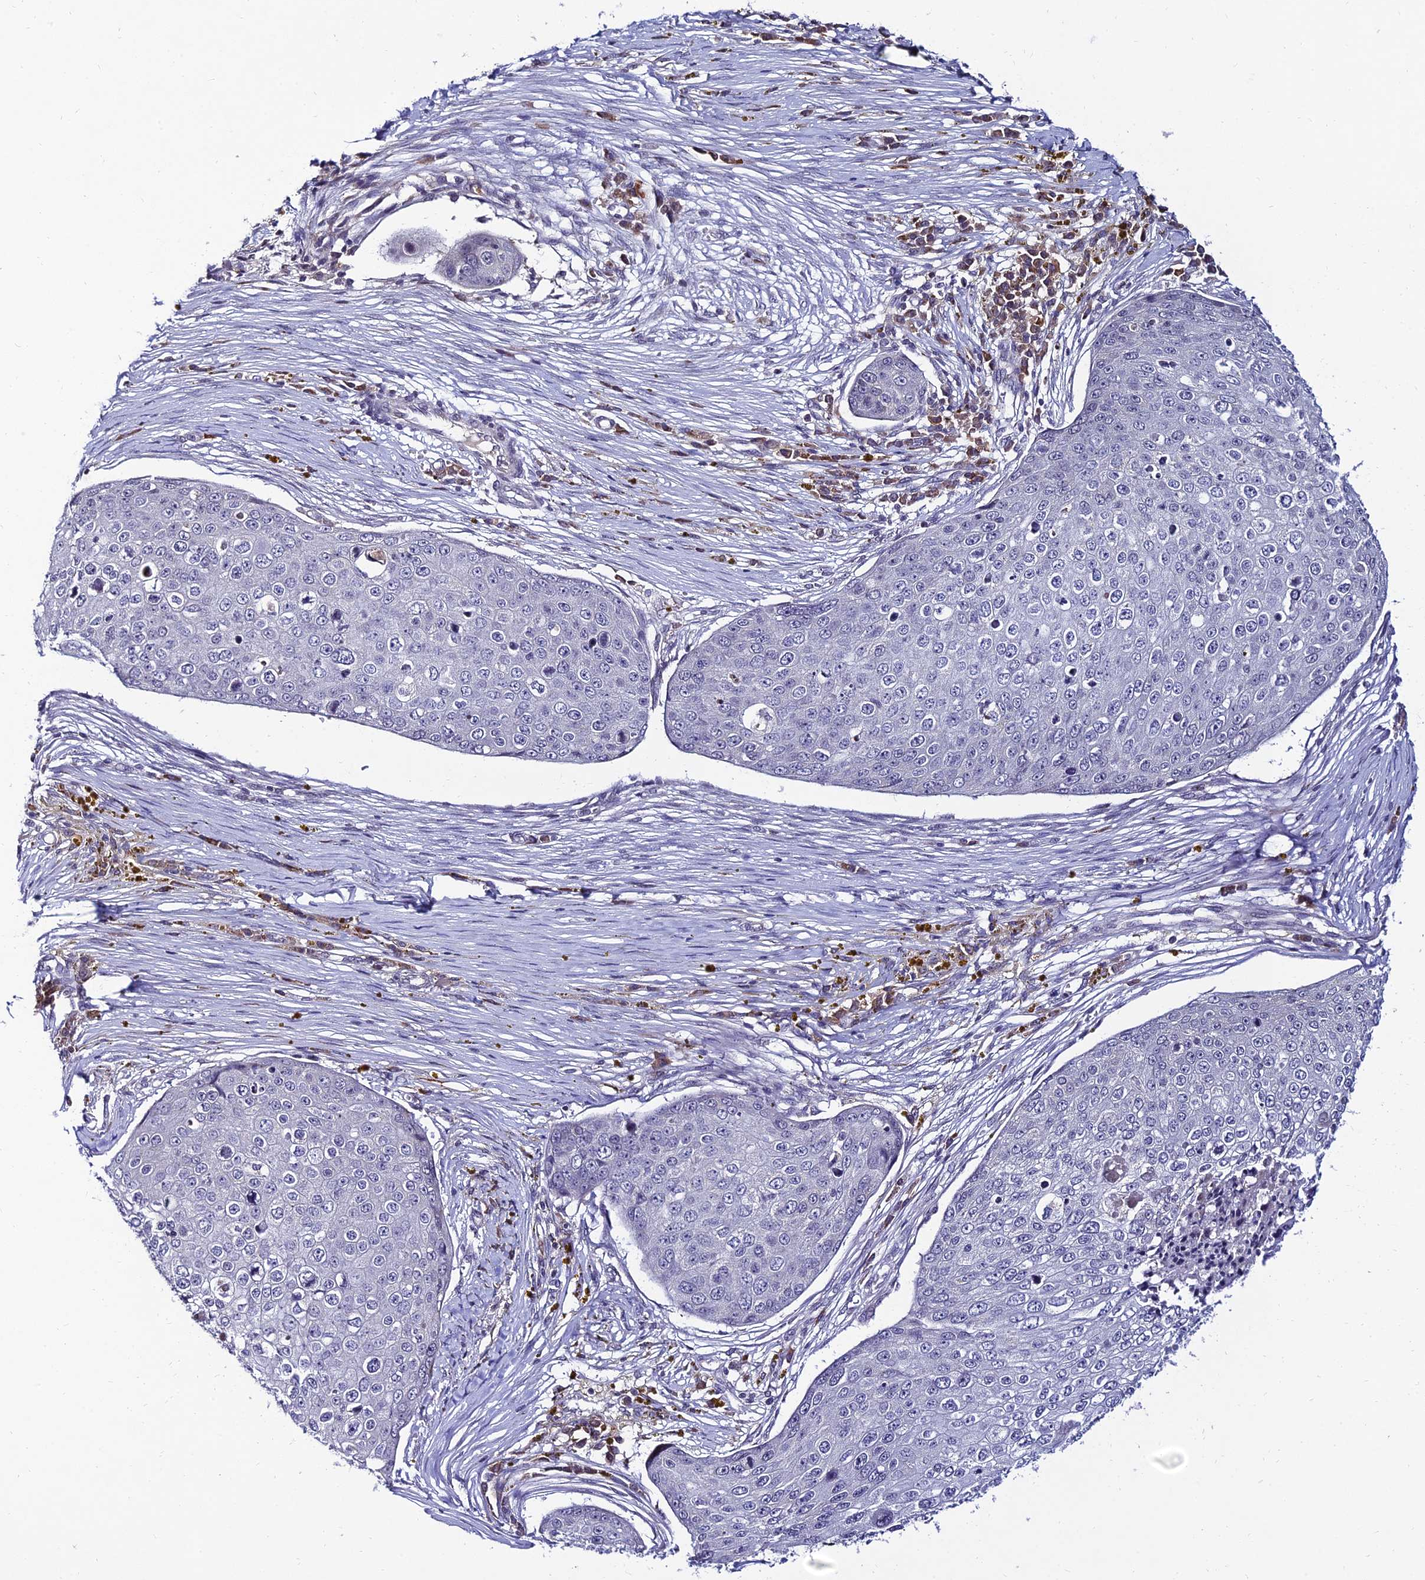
{"staining": {"intensity": "negative", "quantity": "none", "location": "none"}, "tissue": "skin cancer", "cell_type": "Tumor cells", "image_type": "cancer", "snomed": [{"axis": "morphology", "description": "Squamous cell carcinoma, NOS"}, {"axis": "topography", "description": "Skin"}], "caption": "An IHC micrograph of skin squamous cell carcinoma is shown. There is no staining in tumor cells of skin squamous cell carcinoma.", "gene": "CDNF", "patient": {"sex": "male", "age": 71}}